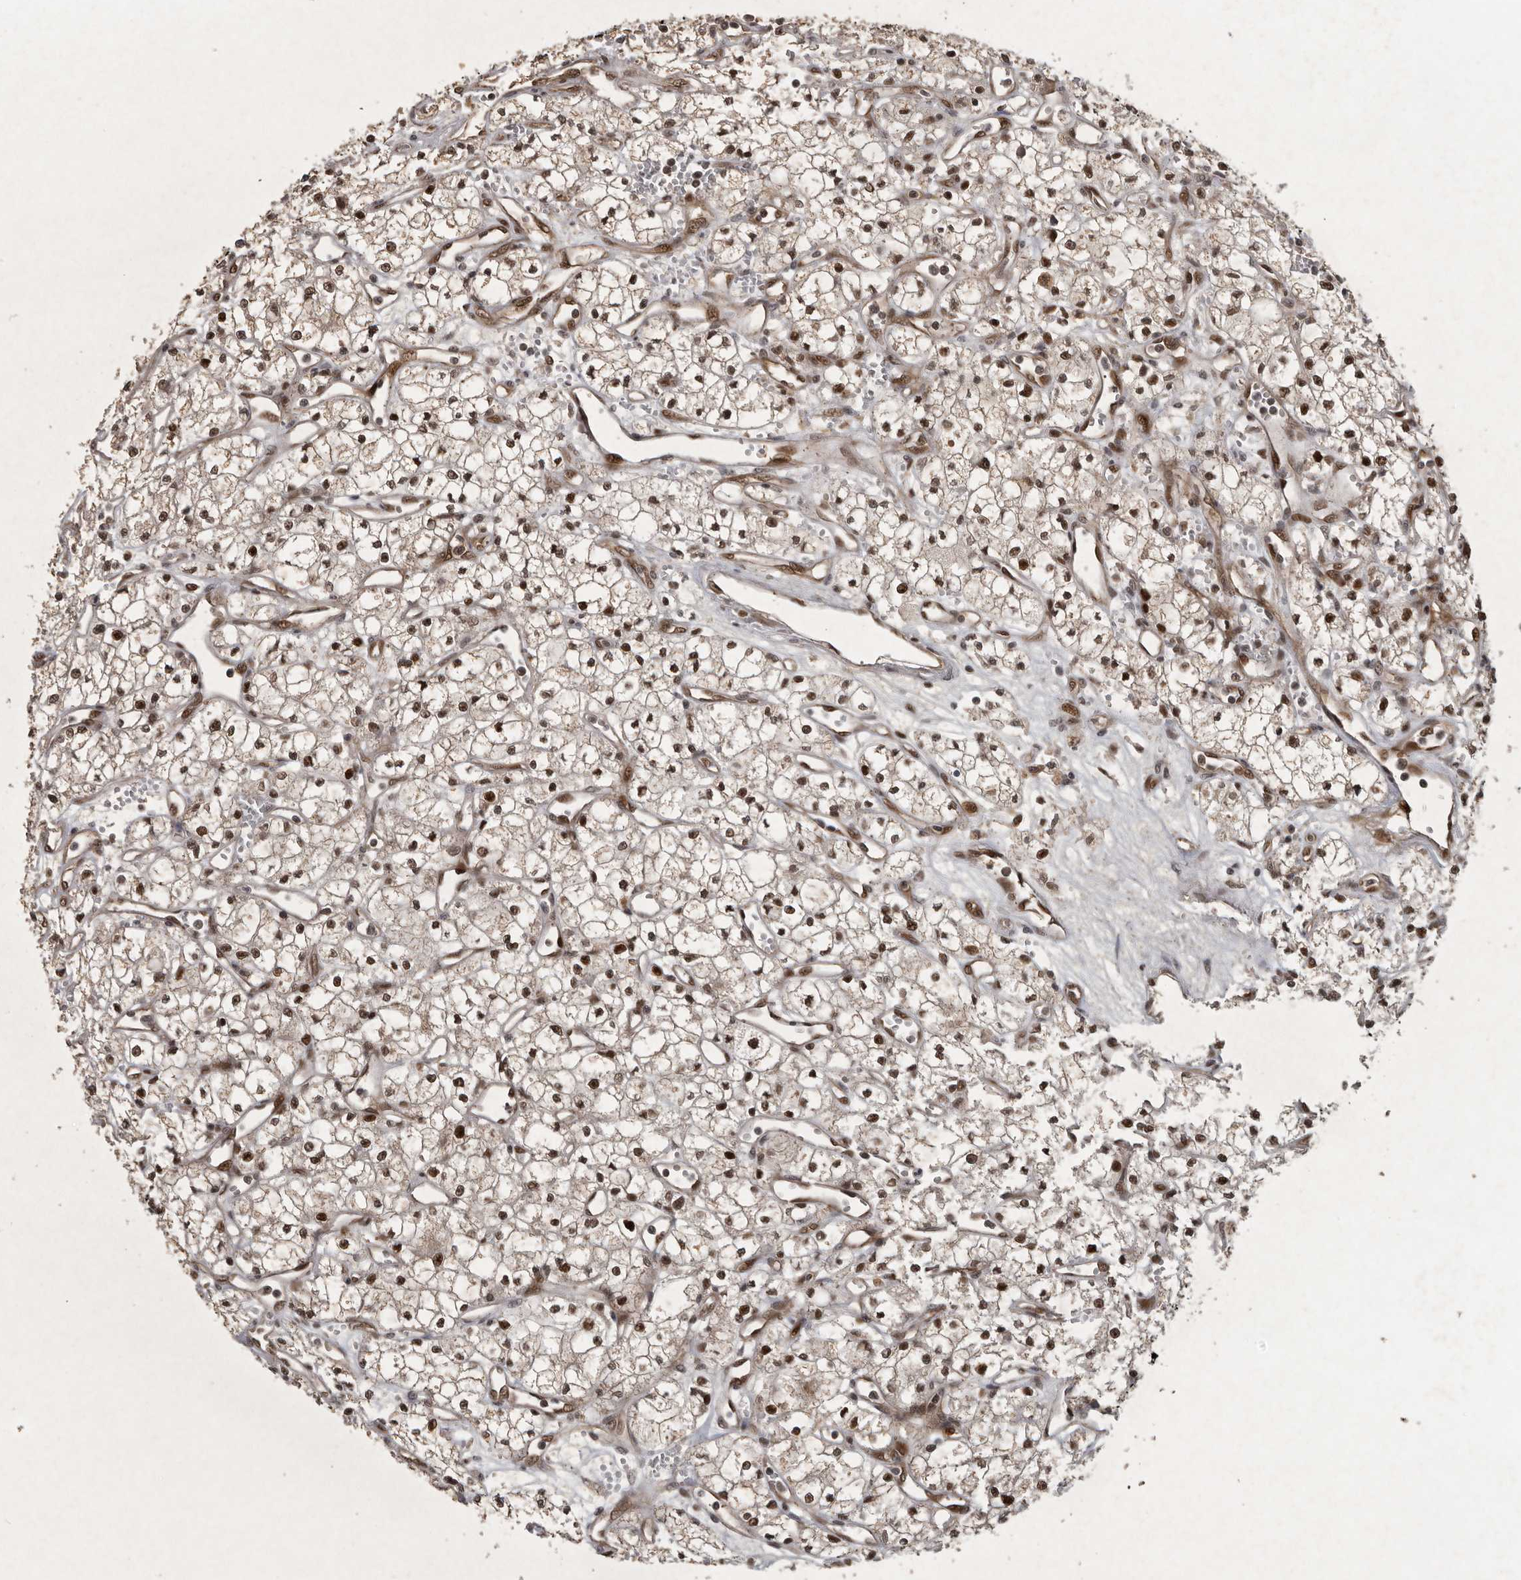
{"staining": {"intensity": "moderate", "quantity": ">75%", "location": "nuclear"}, "tissue": "renal cancer", "cell_type": "Tumor cells", "image_type": "cancer", "snomed": [{"axis": "morphology", "description": "Adenocarcinoma, NOS"}, {"axis": "topography", "description": "Kidney"}], "caption": "High-magnification brightfield microscopy of adenocarcinoma (renal) stained with DAB (3,3'-diaminobenzidine) (brown) and counterstained with hematoxylin (blue). tumor cells exhibit moderate nuclear staining is appreciated in about>75% of cells.", "gene": "CDC27", "patient": {"sex": "male", "age": 59}}